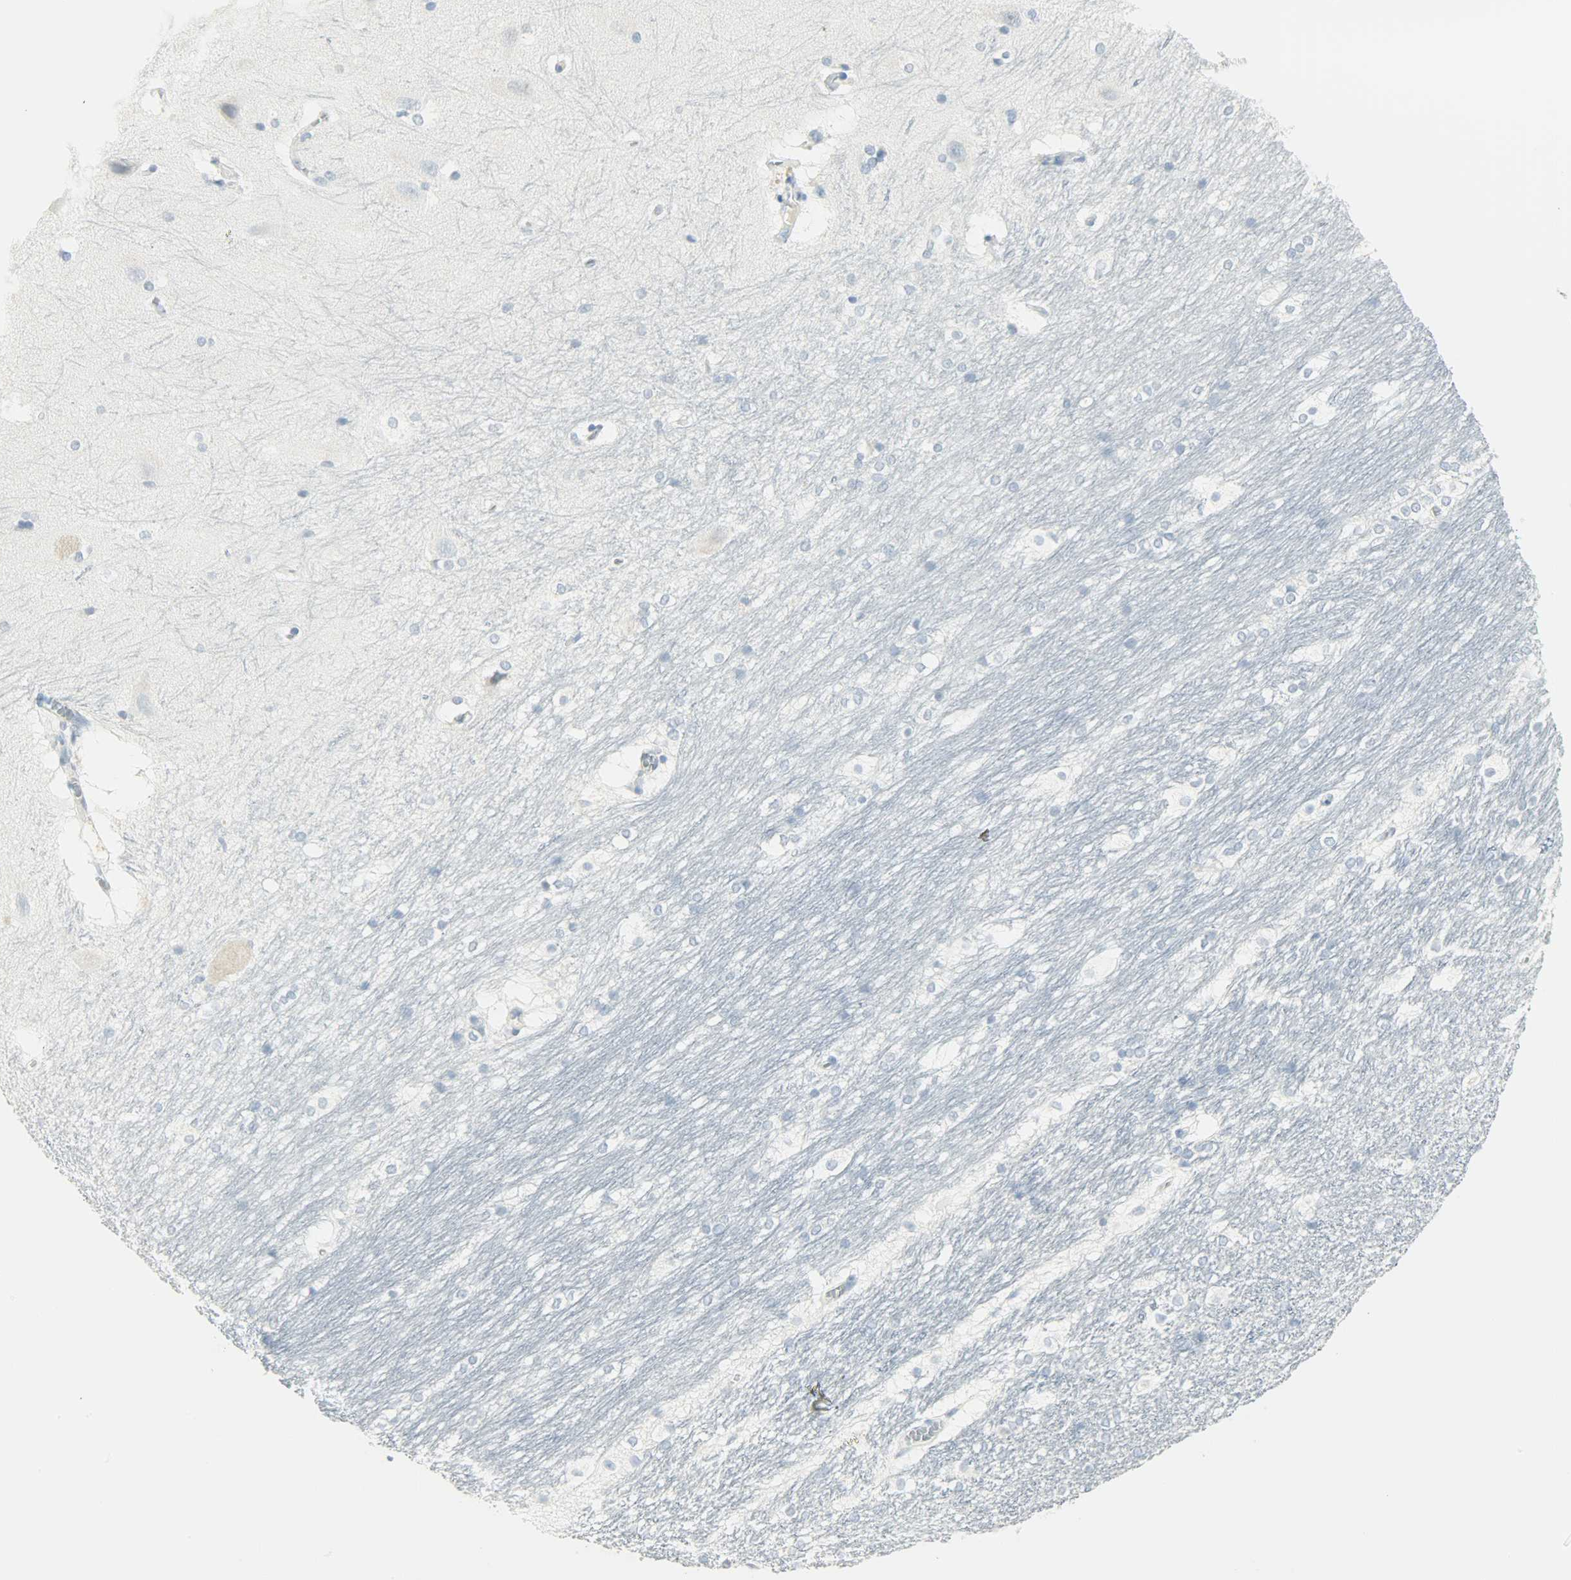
{"staining": {"intensity": "negative", "quantity": "none", "location": "none"}, "tissue": "hippocampus", "cell_type": "Glial cells", "image_type": "normal", "snomed": [{"axis": "morphology", "description": "Normal tissue, NOS"}, {"axis": "topography", "description": "Hippocampus"}], "caption": "There is no significant staining in glial cells of hippocampus. Nuclei are stained in blue.", "gene": "PTPN6", "patient": {"sex": "female", "age": 19}}